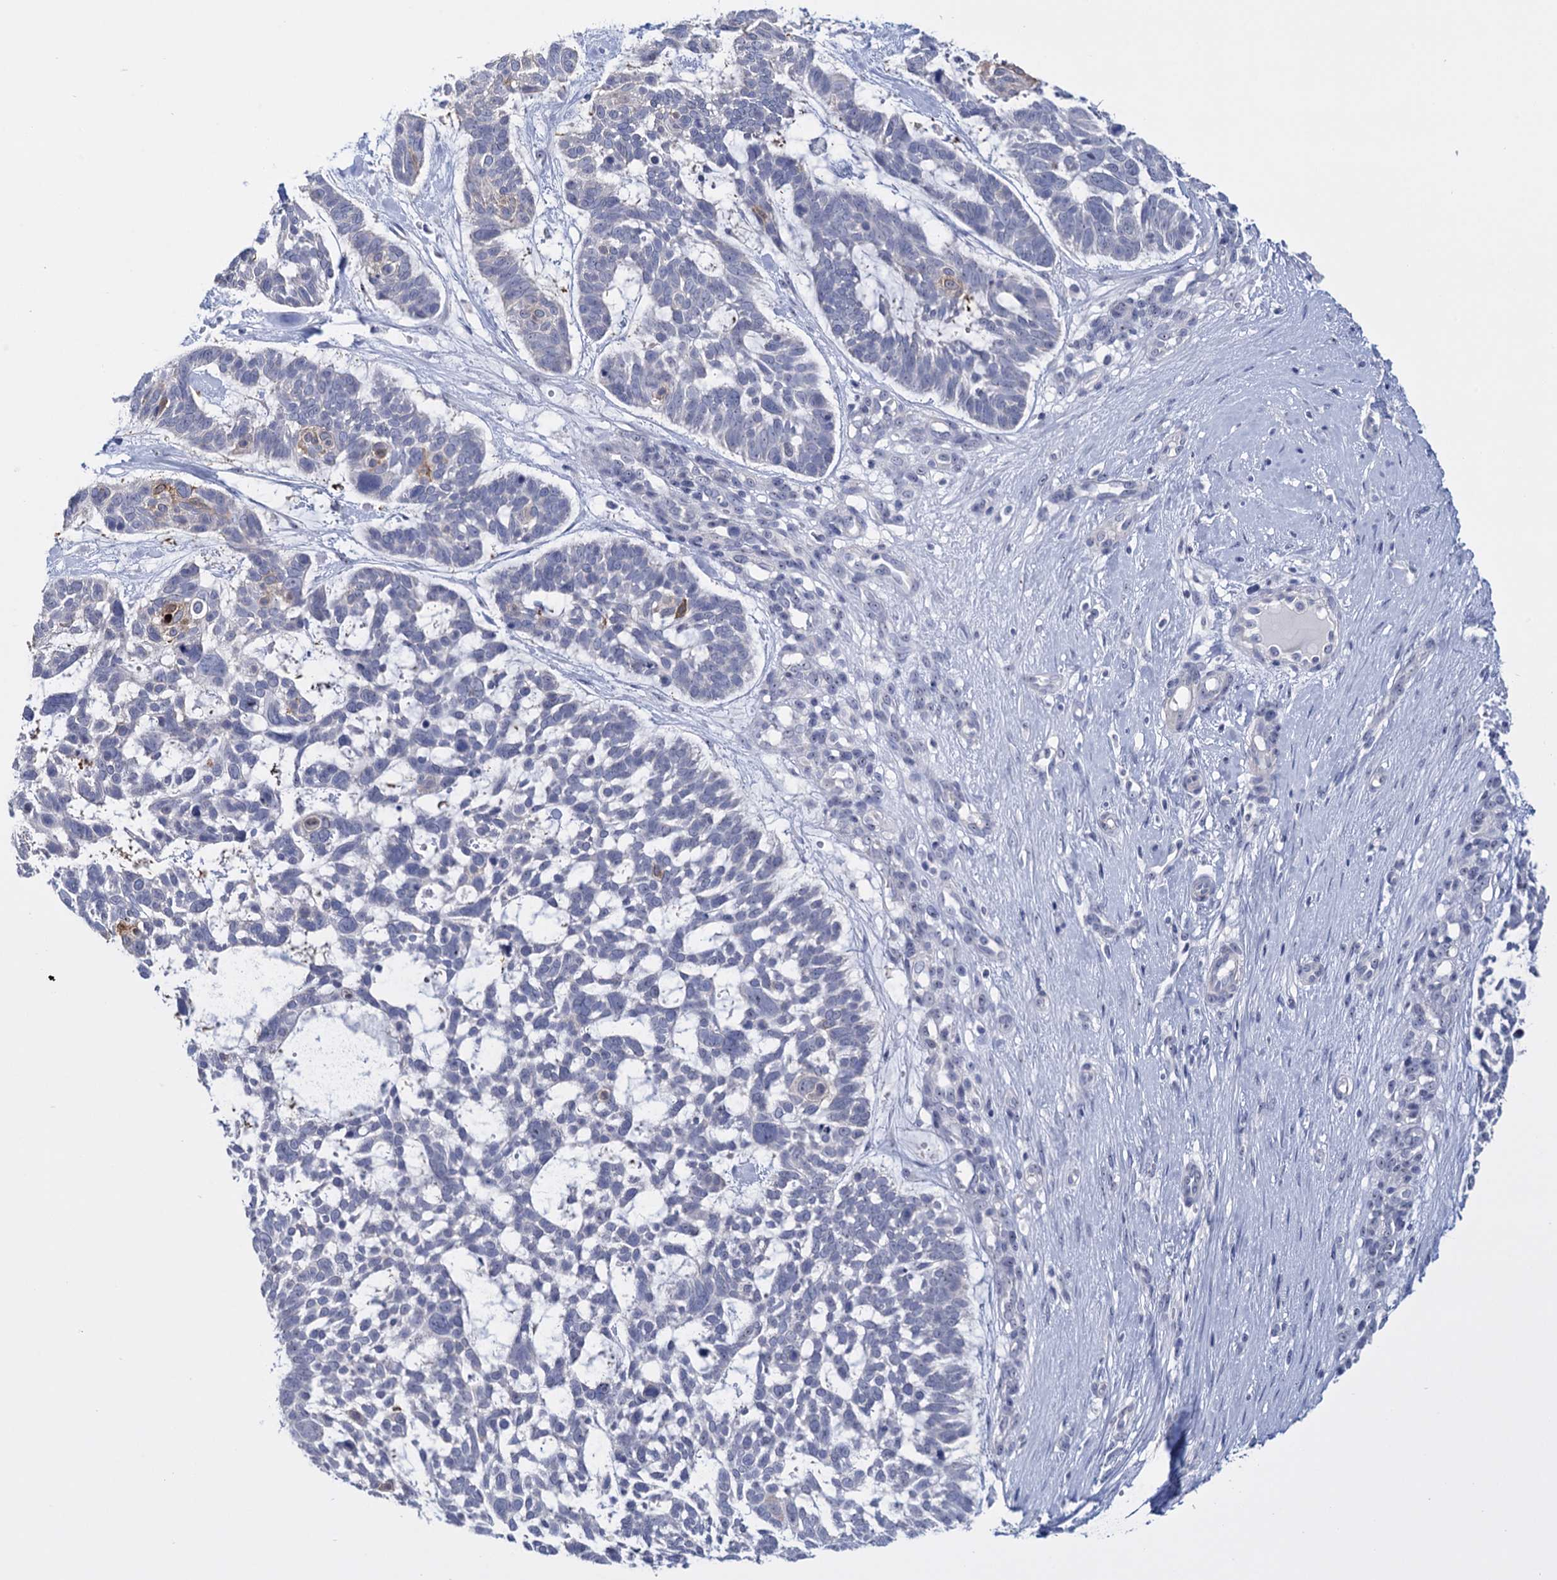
{"staining": {"intensity": "negative", "quantity": "none", "location": "none"}, "tissue": "skin cancer", "cell_type": "Tumor cells", "image_type": "cancer", "snomed": [{"axis": "morphology", "description": "Basal cell carcinoma"}, {"axis": "topography", "description": "Skin"}], "caption": "IHC histopathology image of neoplastic tissue: skin basal cell carcinoma stained with DAB displays no significant protein positivity in tumor cells.", "gene": "SFN", "patient": {"sex": "male", "age": 88}}